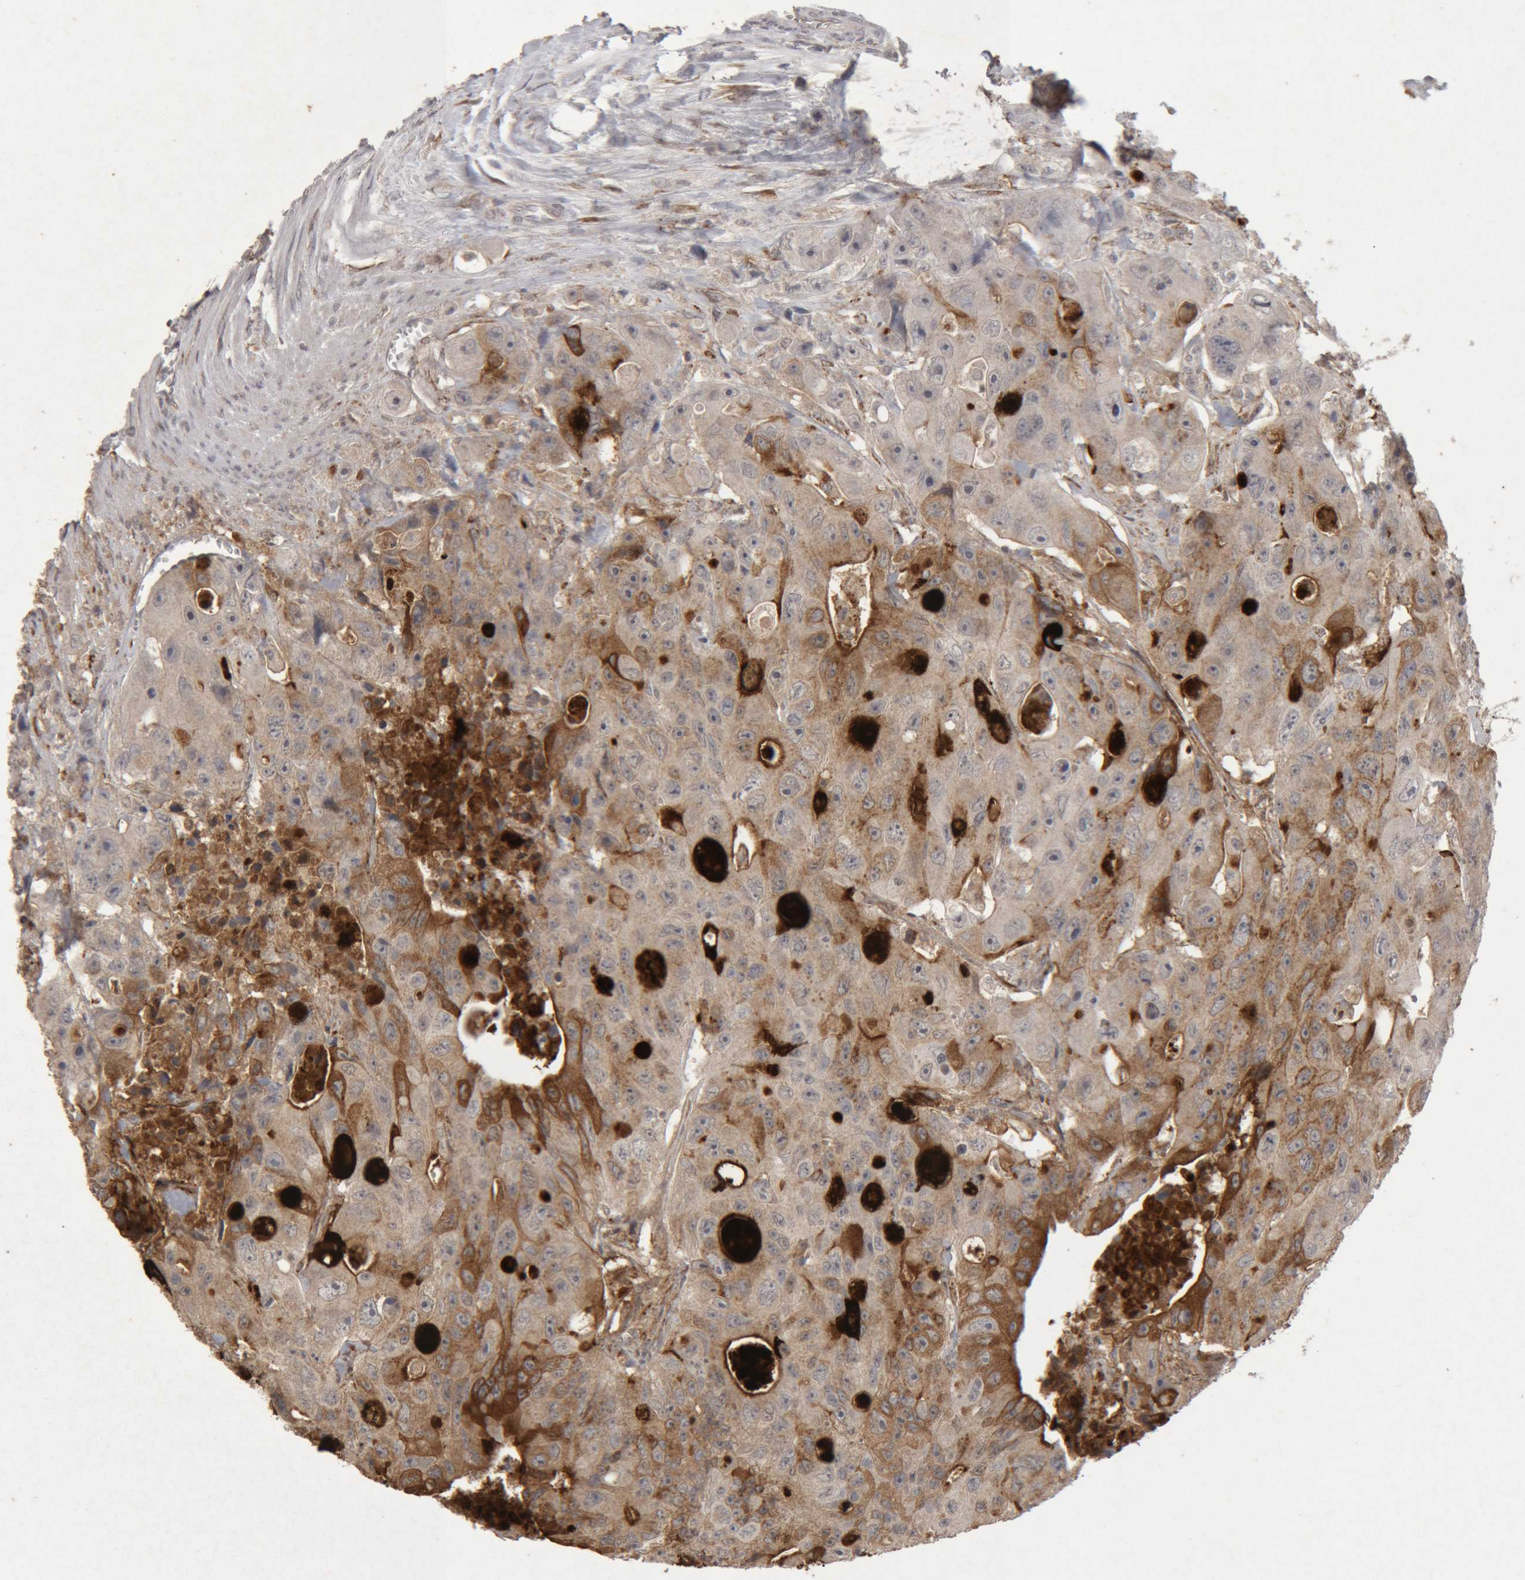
{"staining": {"intensity": "moderate", "quantity": "25%-75%", "location": "cytoplasmic/membranous"}, "tissue": "colorectal cancer", "cell_type": "Tumor cells", "image_type": "cancer", "snomed": [{"axis": "morphology", "description": "Adenocarcinoma, NOS"}, {"axis": "topography", "description": "Colon"}], "caption": "Moderate cytoplasmic/membranous protein positivity is identified in about 25%-75% of tumor cells in colorectal adenocarcinoma.", "gene": "MEP1A", "patient": {"sex": "female", "age": 46}}